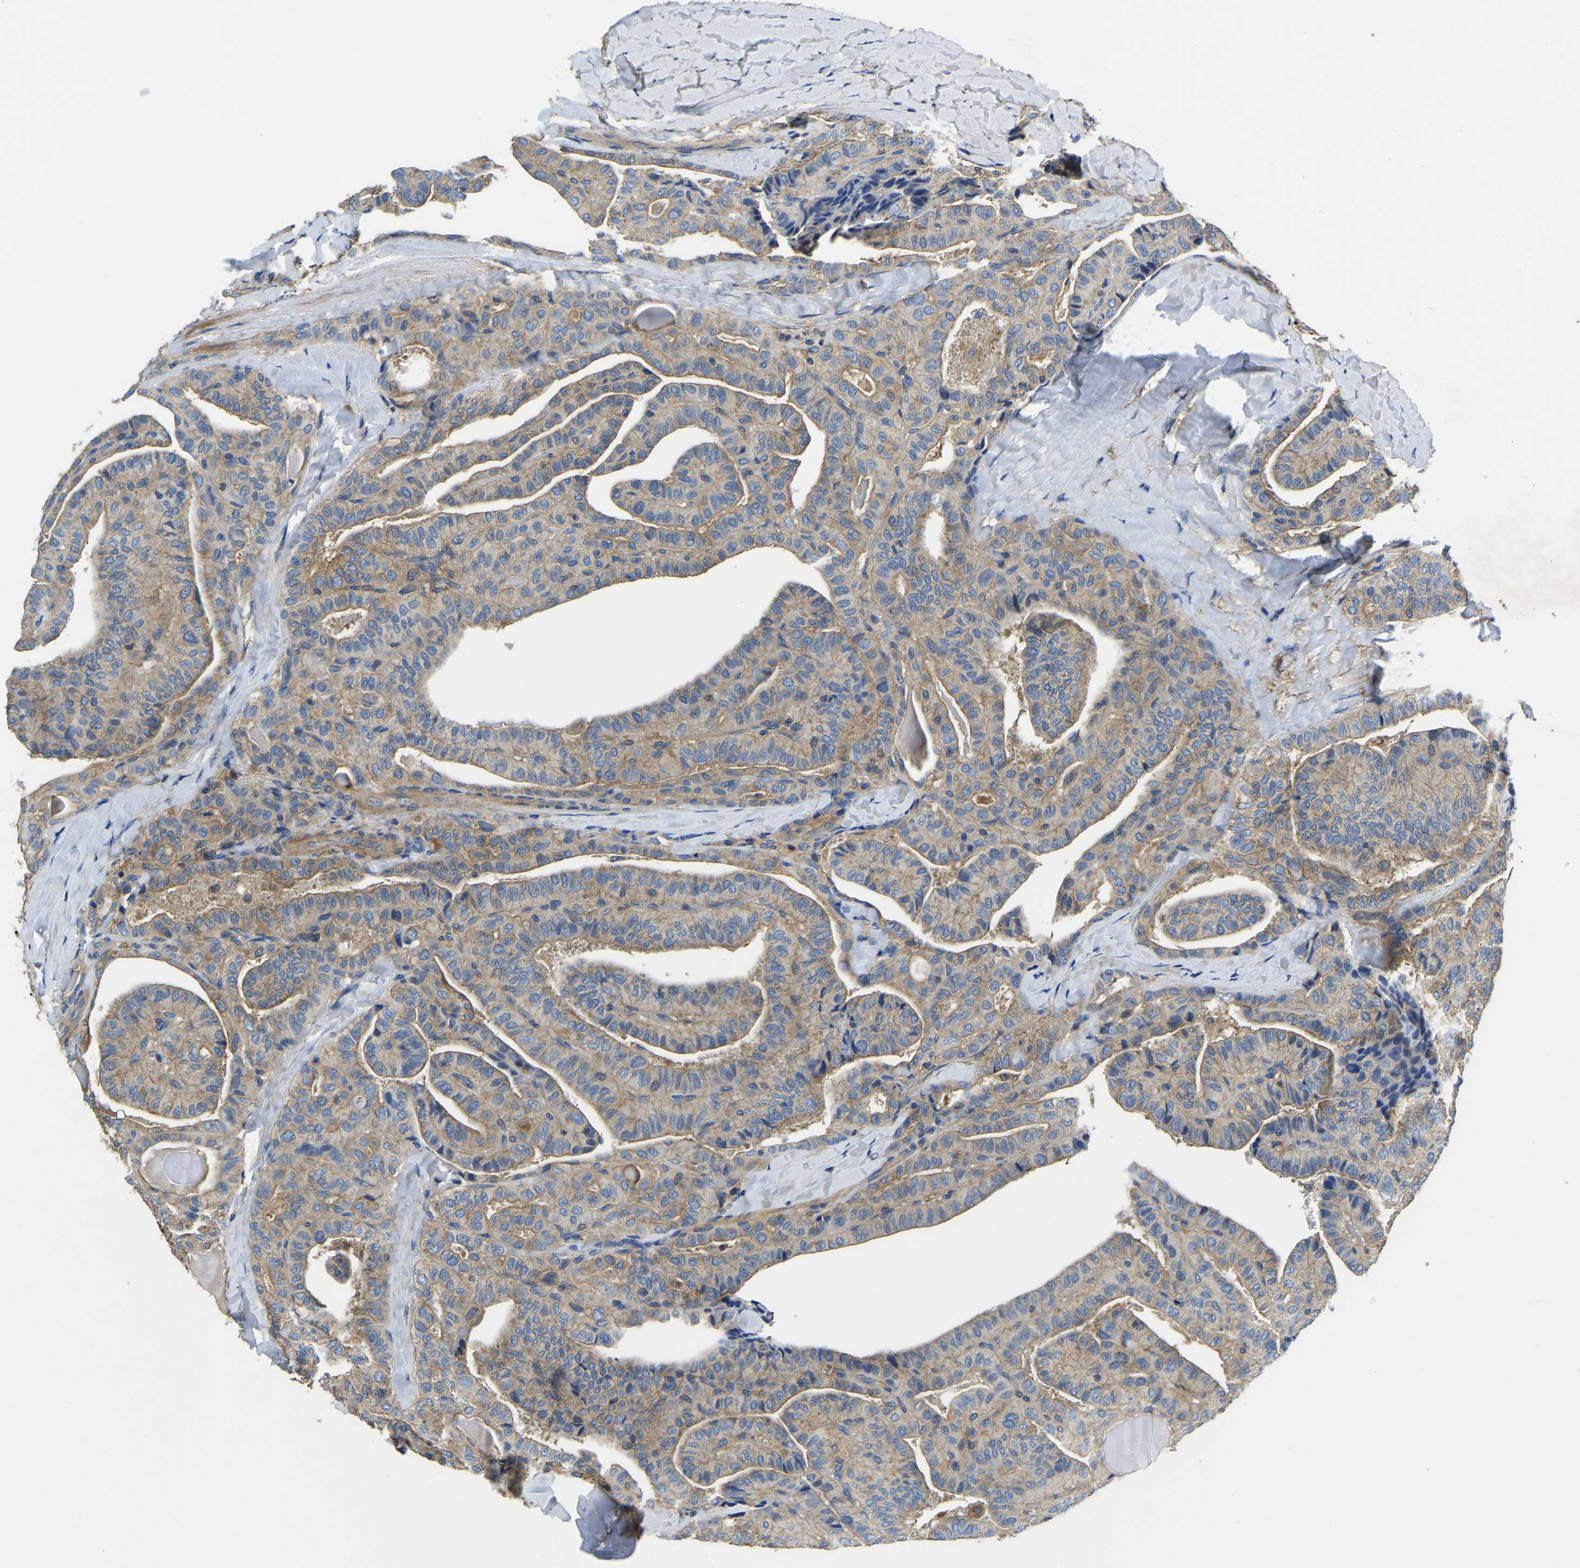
{"staining": {"intensity": "weak", "quantity": ">75%", "location": "cytoplasmic/membranous"}, "tissue": "thyroid cancer", "cell_type": "Tumor cells", "image_type": "cancer", "snomed": [{"axis": "morphology", "description": "Papillary adenocarcinoma, NOS"}, {"axis": "topography", "description": "Thyroid gland"}], "caption": "Weak cytoplasmic/membranous protein staining is identified in about >75% of tumor cells in thyroid papillary adenocarcinoma.", "gene": "STAT2", "patient": {"sex": "male", "age": 77}}